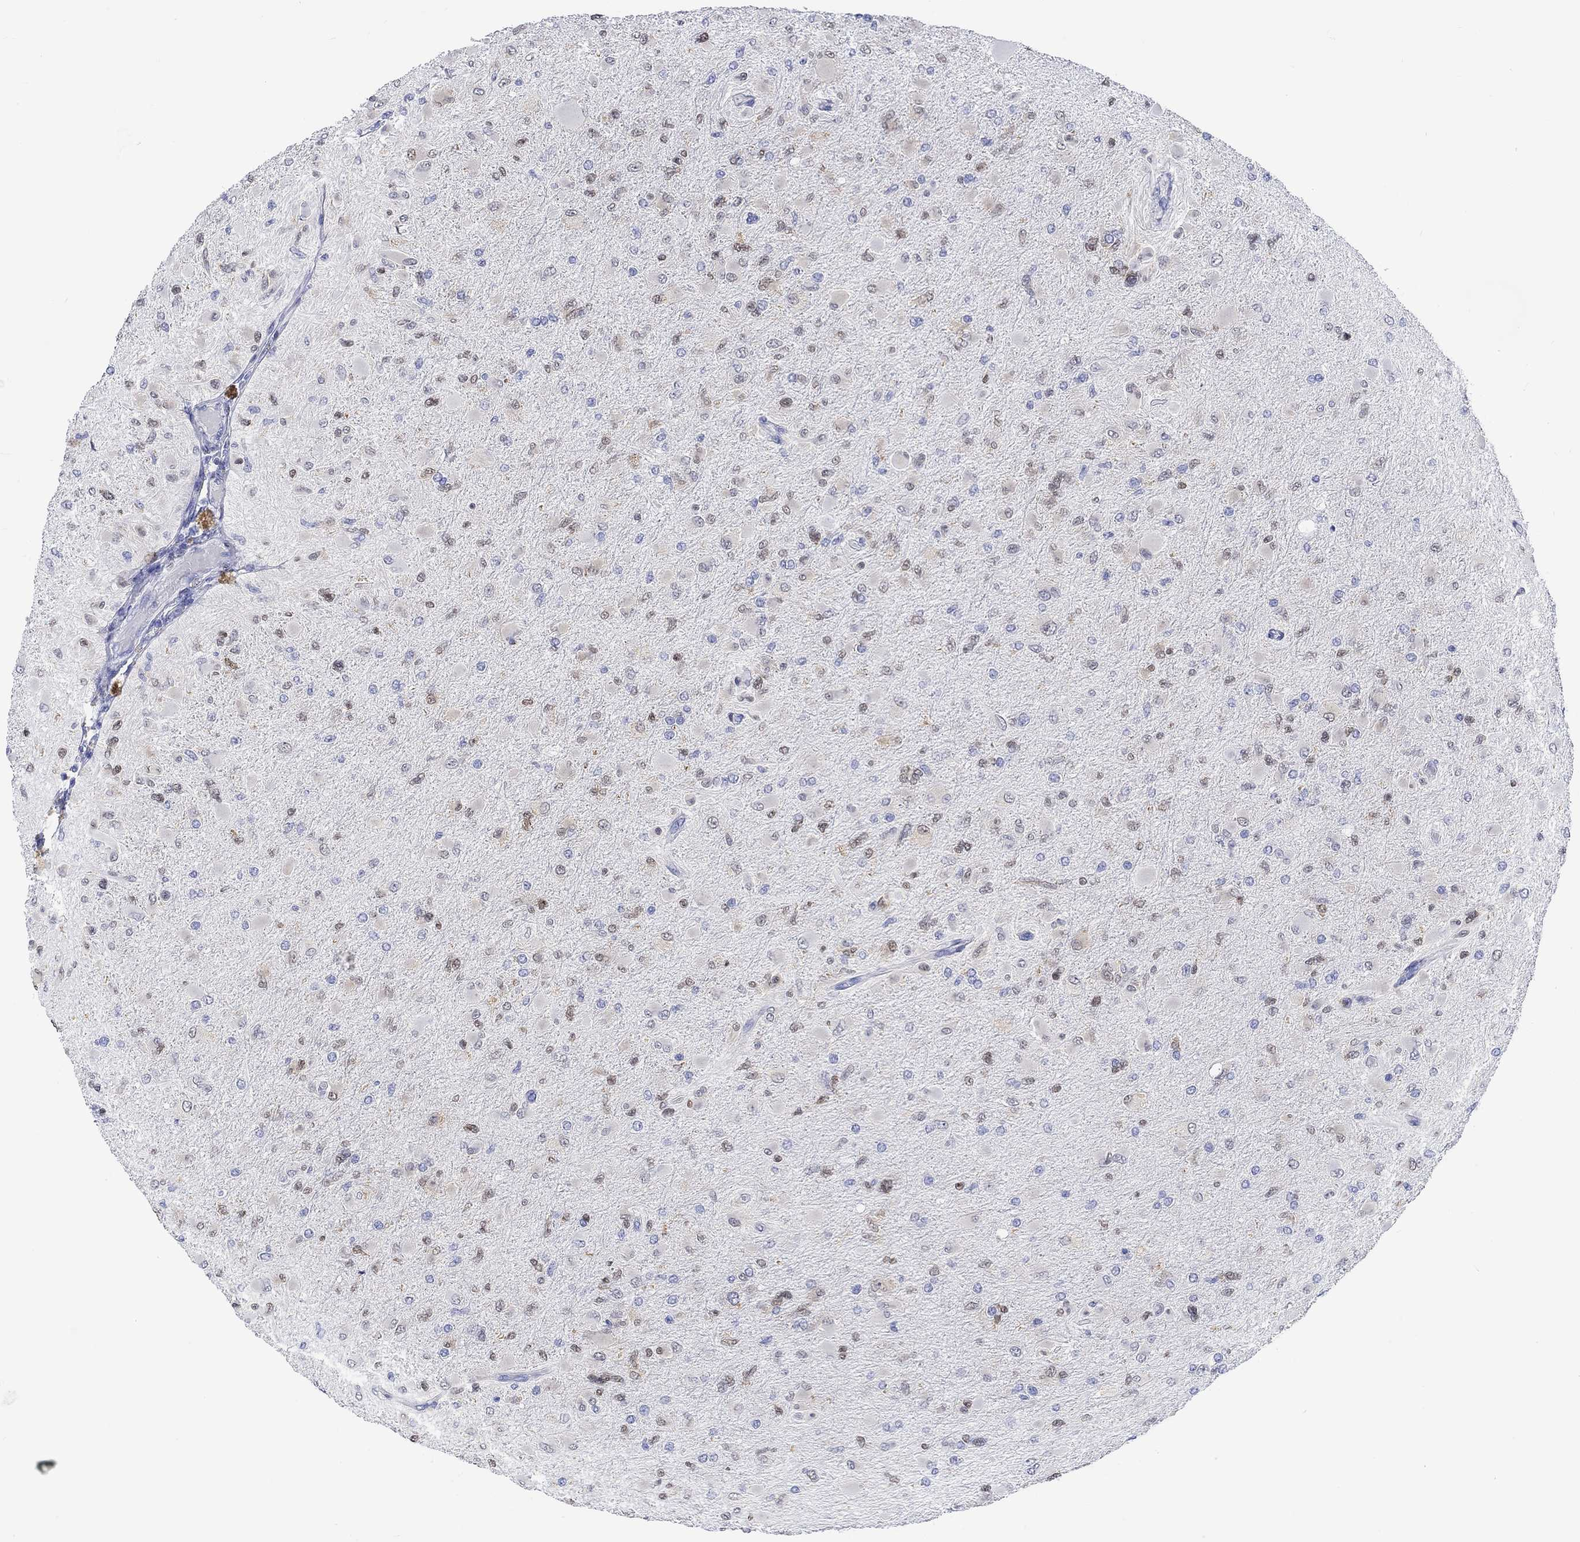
{"staining": {"intensity": "weak", "quantity": "25%-75%", "location": "cytoplasmic/membranous,nuclear"}, "tissue": "glioma", "cell_type": "Tumor cells", "image_type": "cancer", "snomed": [{"axis": "morphology", "description": "Glioma, malignant, High grade"}, {"axis": "topography", "description": "Cerebral cortex"}], "caption": "Glioma stained with a brown dye demonstrates weak cytoplasmic/membranous and nuclear positive expression in approximately 25%-75% of tumor cells.", "gene": "MSI1", "patient": {"sex": "female", "age": 36}}